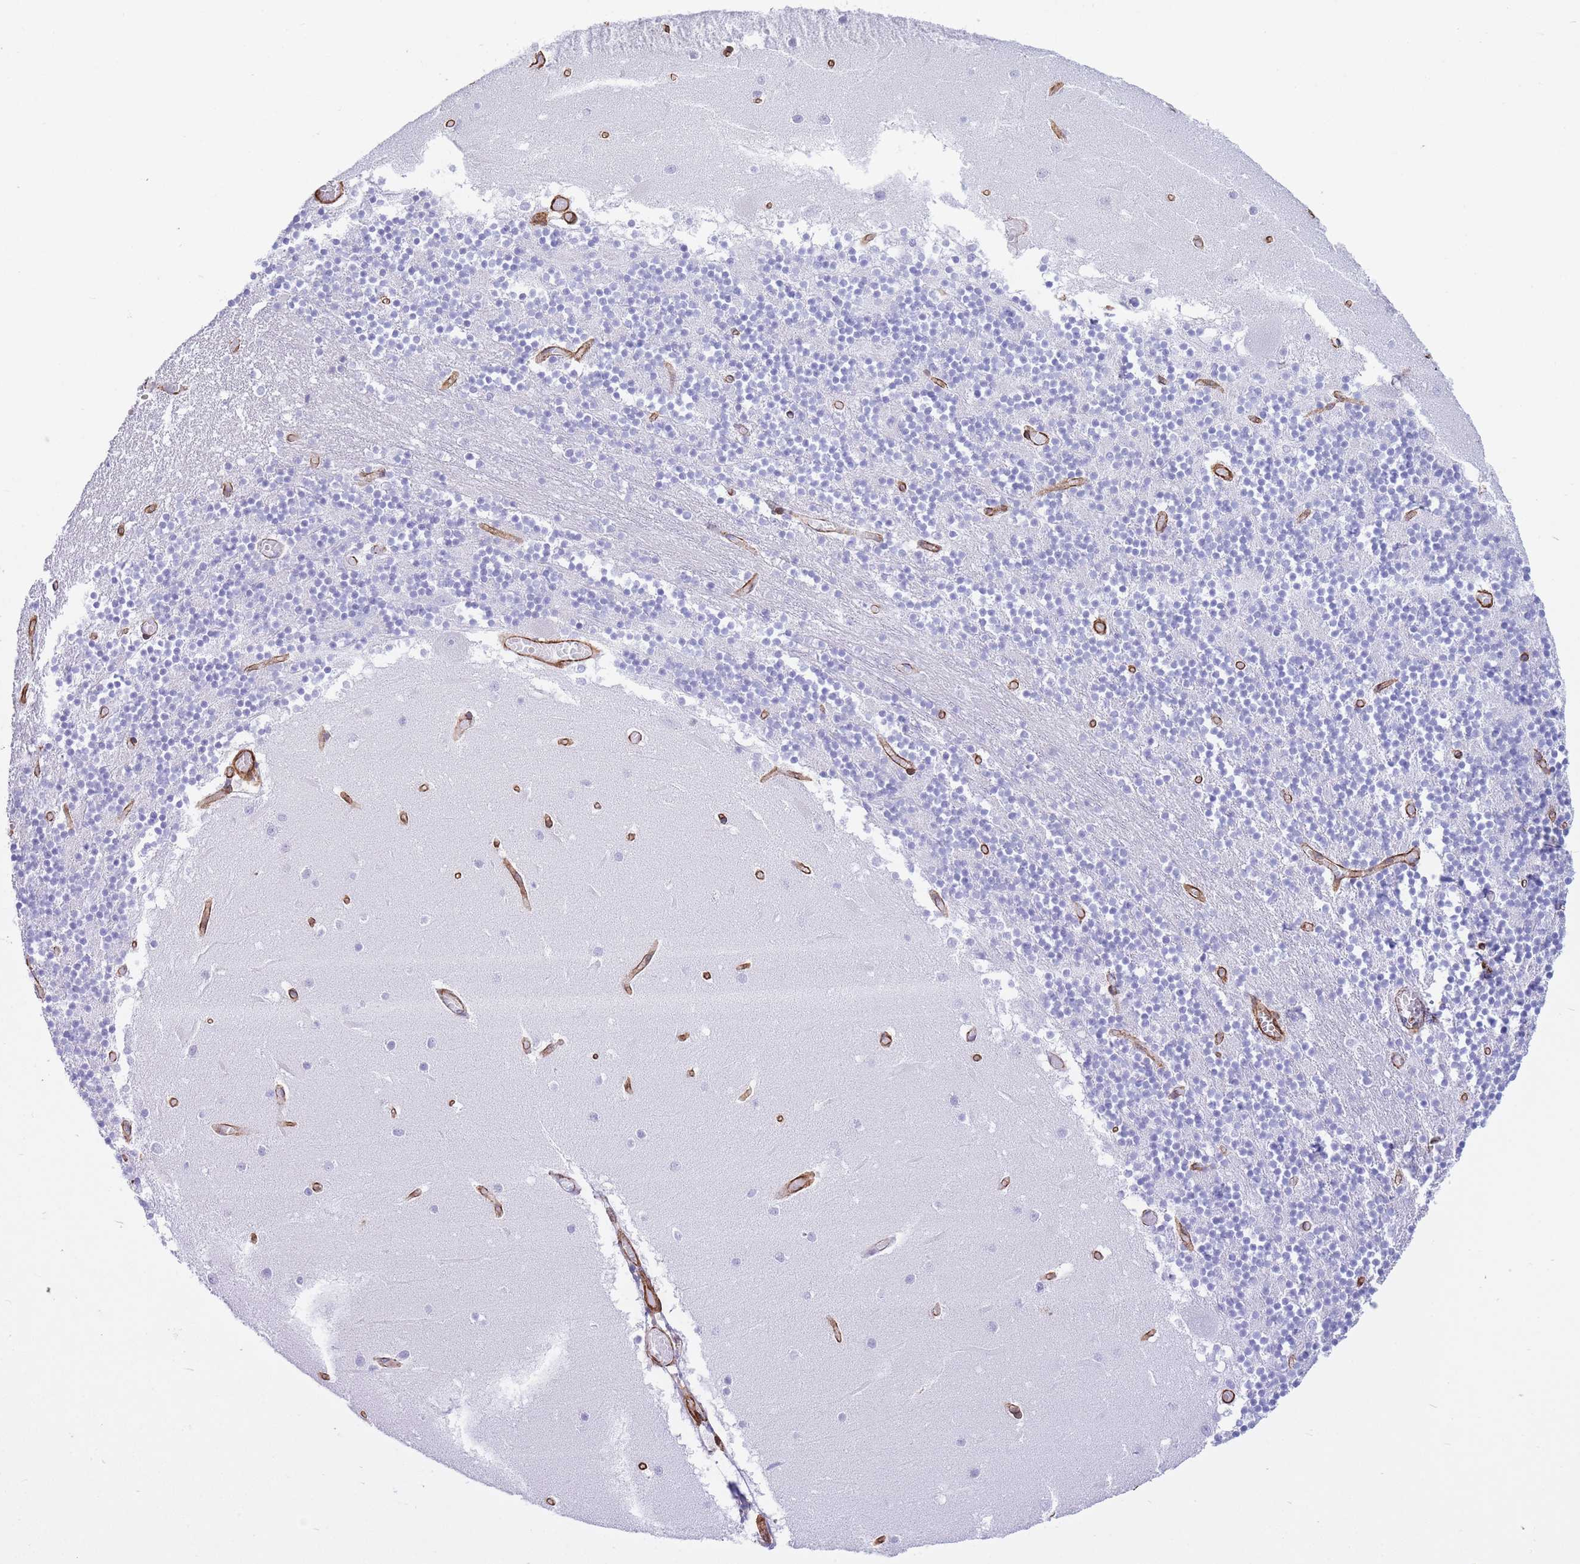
{"staining": {"intensity": "negative", "quantity": "none", "location": "none"}, "tissue": "cerebellum", "cell_type": "Cells in granular layer", "image_type": "normal", "snomed": [{"axis": "morphology", "description": "Normal tissue, NOS"}, {"axis": "topography", "description": "Cerebellum"}], "caption": "Immunohistochemical staining of benign human cerebellum demonstrates no significant expression in cells in granular layer. (DAB (3,3'-diaminobenzidine) IHC visualized using brightfield microscopy, high magnification).", "gene": "CAVIN1", "patient": {"sex": "female", "age": 28}}